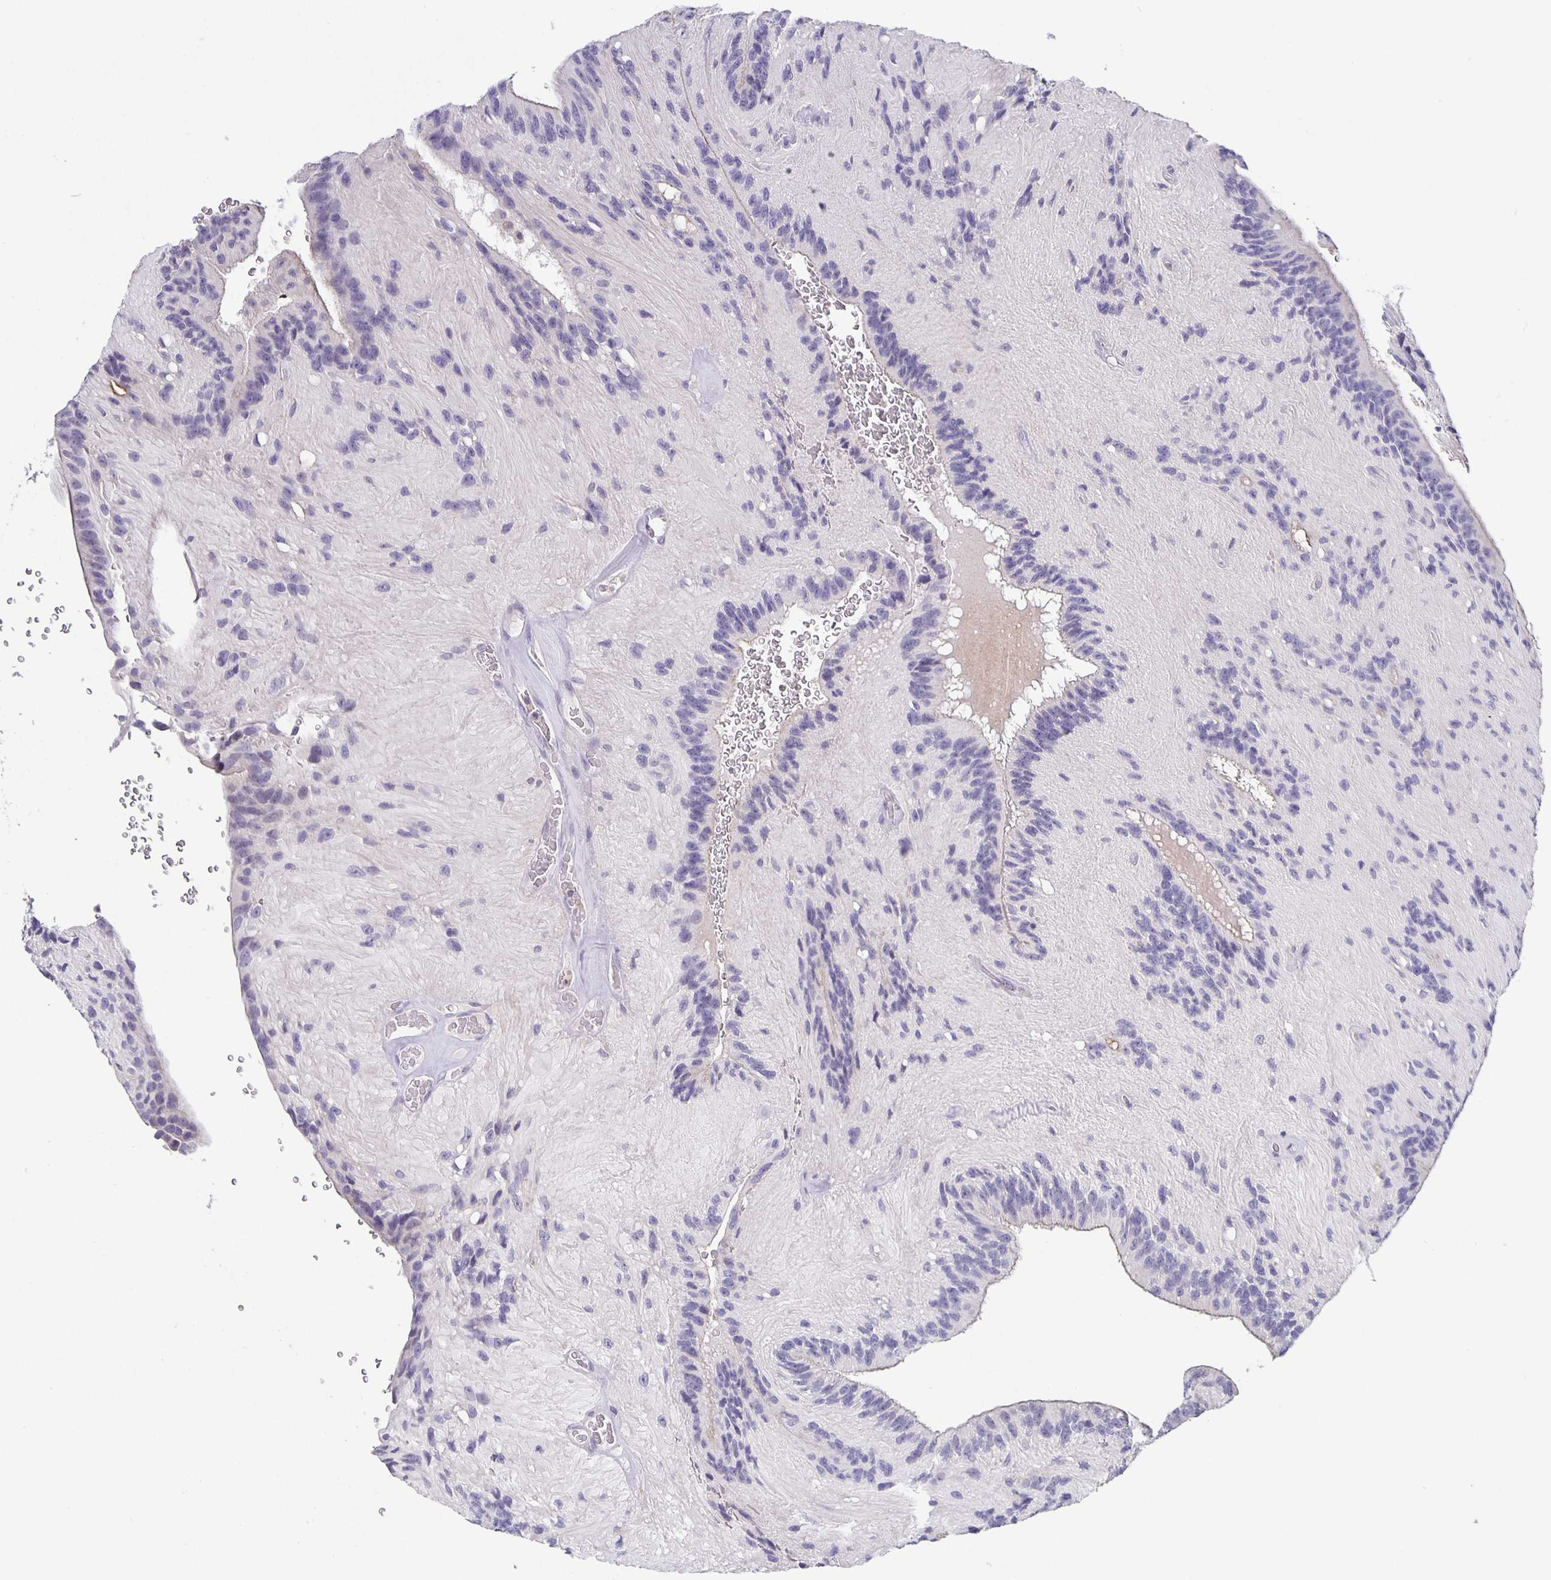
{"staining": {"intensity": "negative", "quantity": "none", "location": "none"}, "tissue": "glioma", "cell_type": "Tumor cells", "image_type": "cancer", "snomed": [{"axis": "morphology", "description": "Glioma, malignant, Low grade"}, {"axis": "topography", "description": "Brain"}], "caption": "Malignant glioma (low-grade) stained for a protein using IHC exhibits no expression tumor cells.", "gene": "GDF15", "patient": {"sex": "male", "age": 31}}